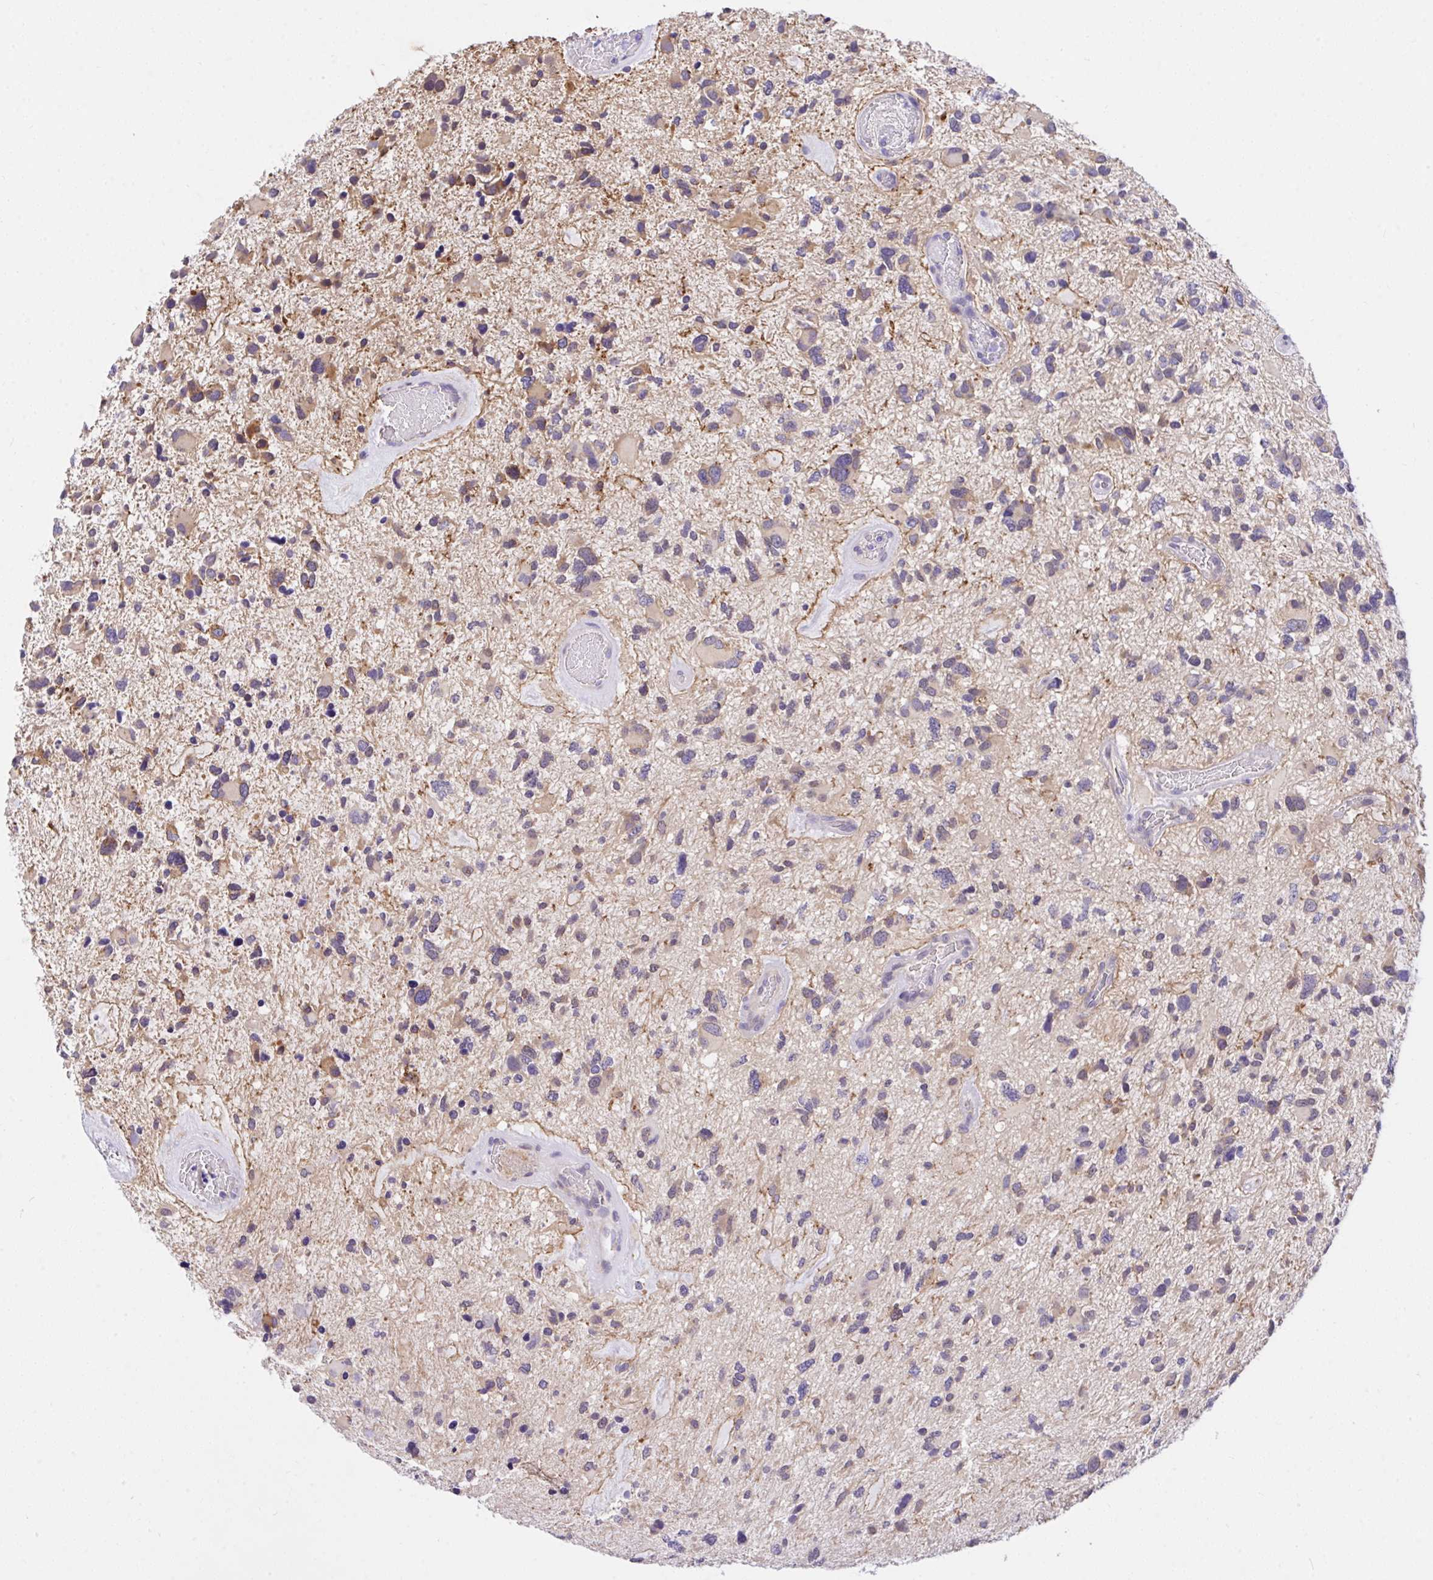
{"staining": {"intensity": "weak", "quantity": "25%-75%", "location": "cytoplasmic/membranous"}, "tissue": "glioma", "cell_type": "Tumor cells", "image_type": "cancer", "snomed": [{"axis": "morphology", "description": "Glioma, malignant, High grade"}, {"axis": "topography", "description": "Brain"}], "caption": "Approximately 25%-75% of tumor cells in glioma display weak cytoplasmic/membranous protein positivity as visualized by brown immunohistochemical staining.", "gene": "TLN2", "patient": {"sex": "female", "age": 11}}